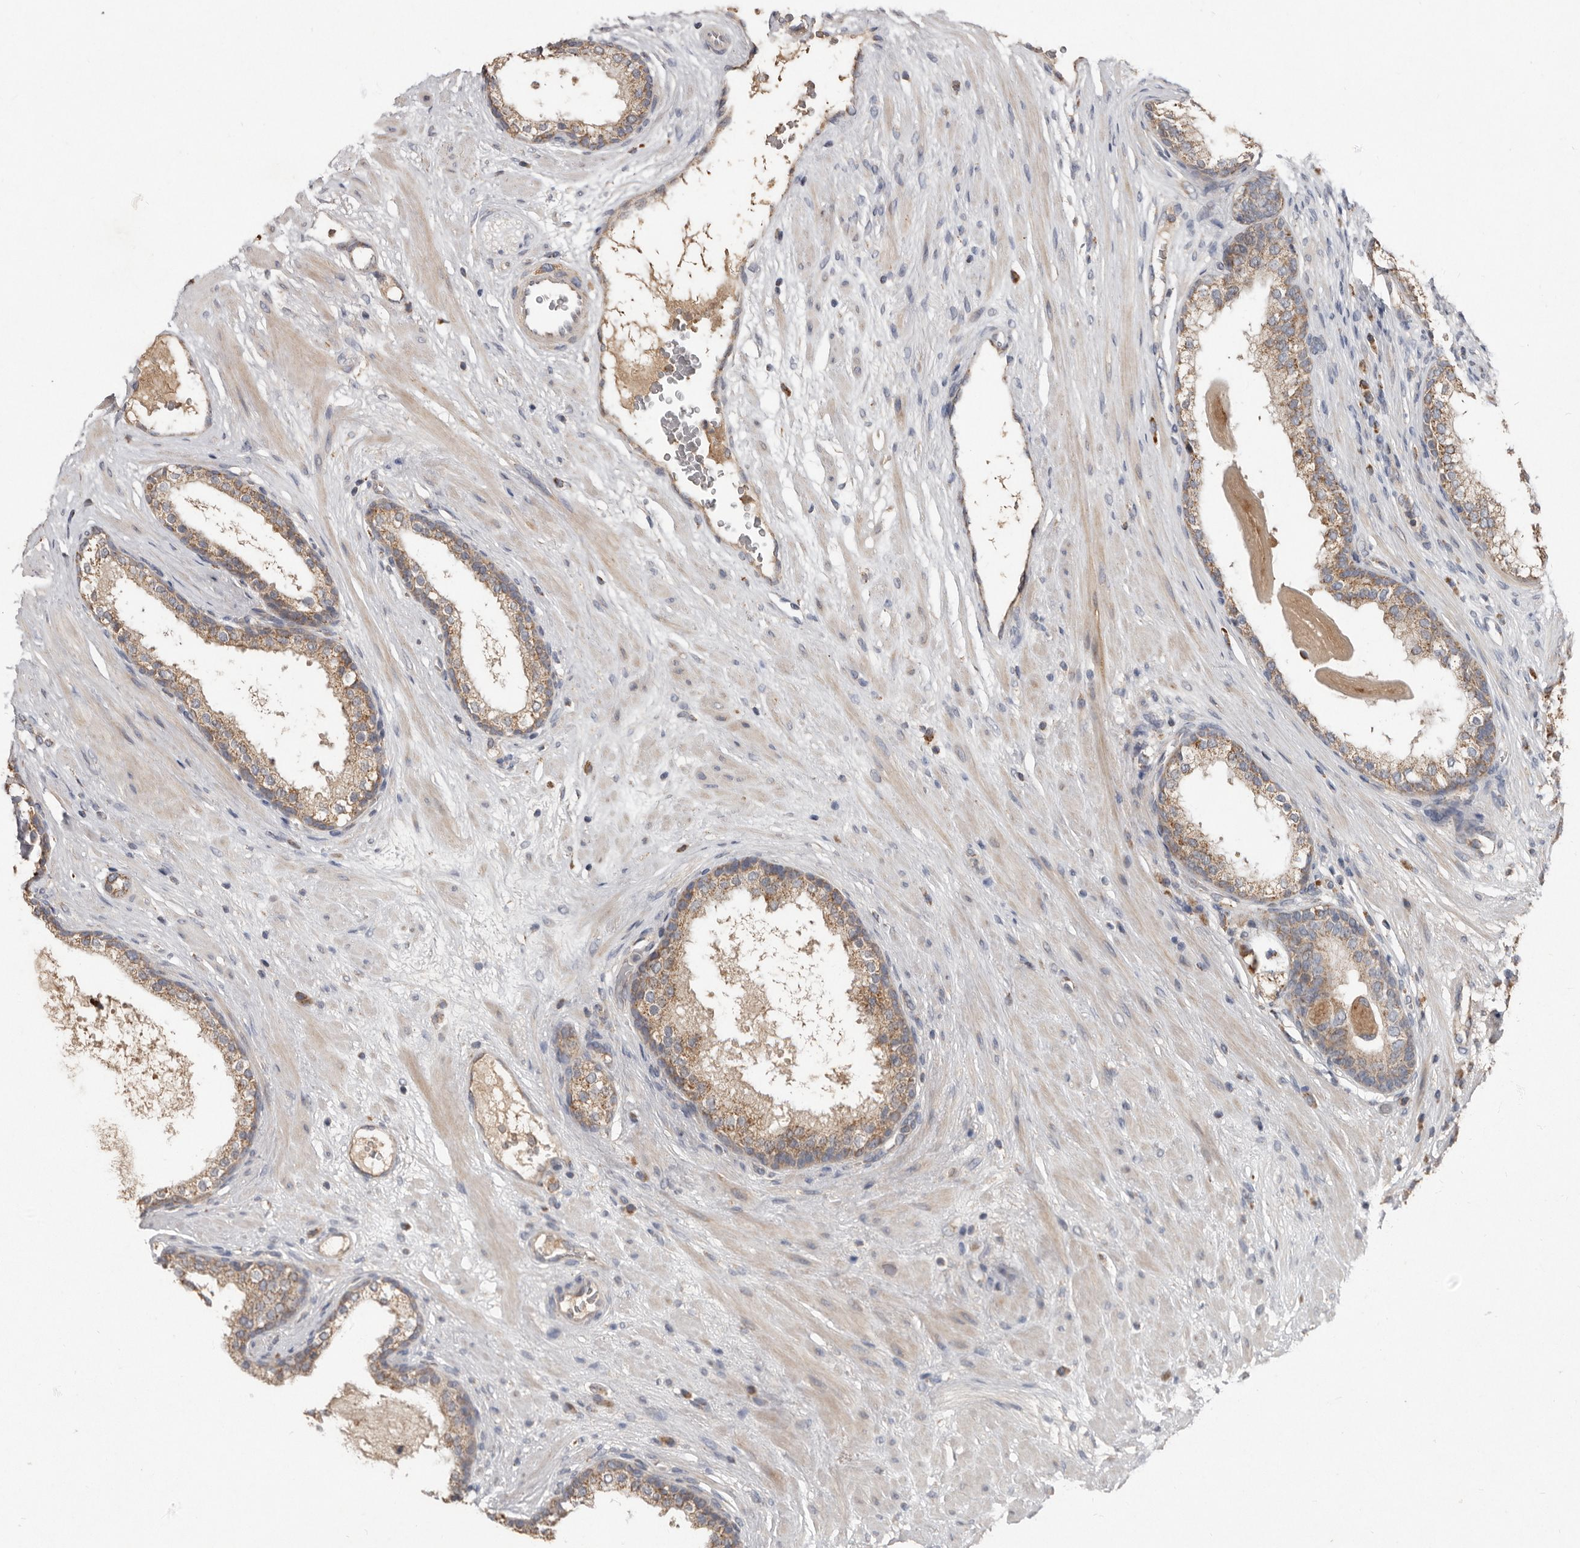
{"staining": {"intensity": "weak", "quantity": ">75%", "location": "cytoplasmic/membranous"}, "tissue": "prostate cancer", "cell_type": "Tumor cells", "image_type": "cancer", "snomed": [{"axis": "morphology", "description": "Adenocarcinoma, High grade"}, {"axis": "topography", "description": "Prostate"}], "caption": "This image shows immunohistochemistry staining of prostate adenocarcinoma (high-grade), with low weak cytoplasmic/membranous expression in about >75% of tumor cells.", "gene": "KIF26B", "patient": {"sex": "male", "age": 56}}